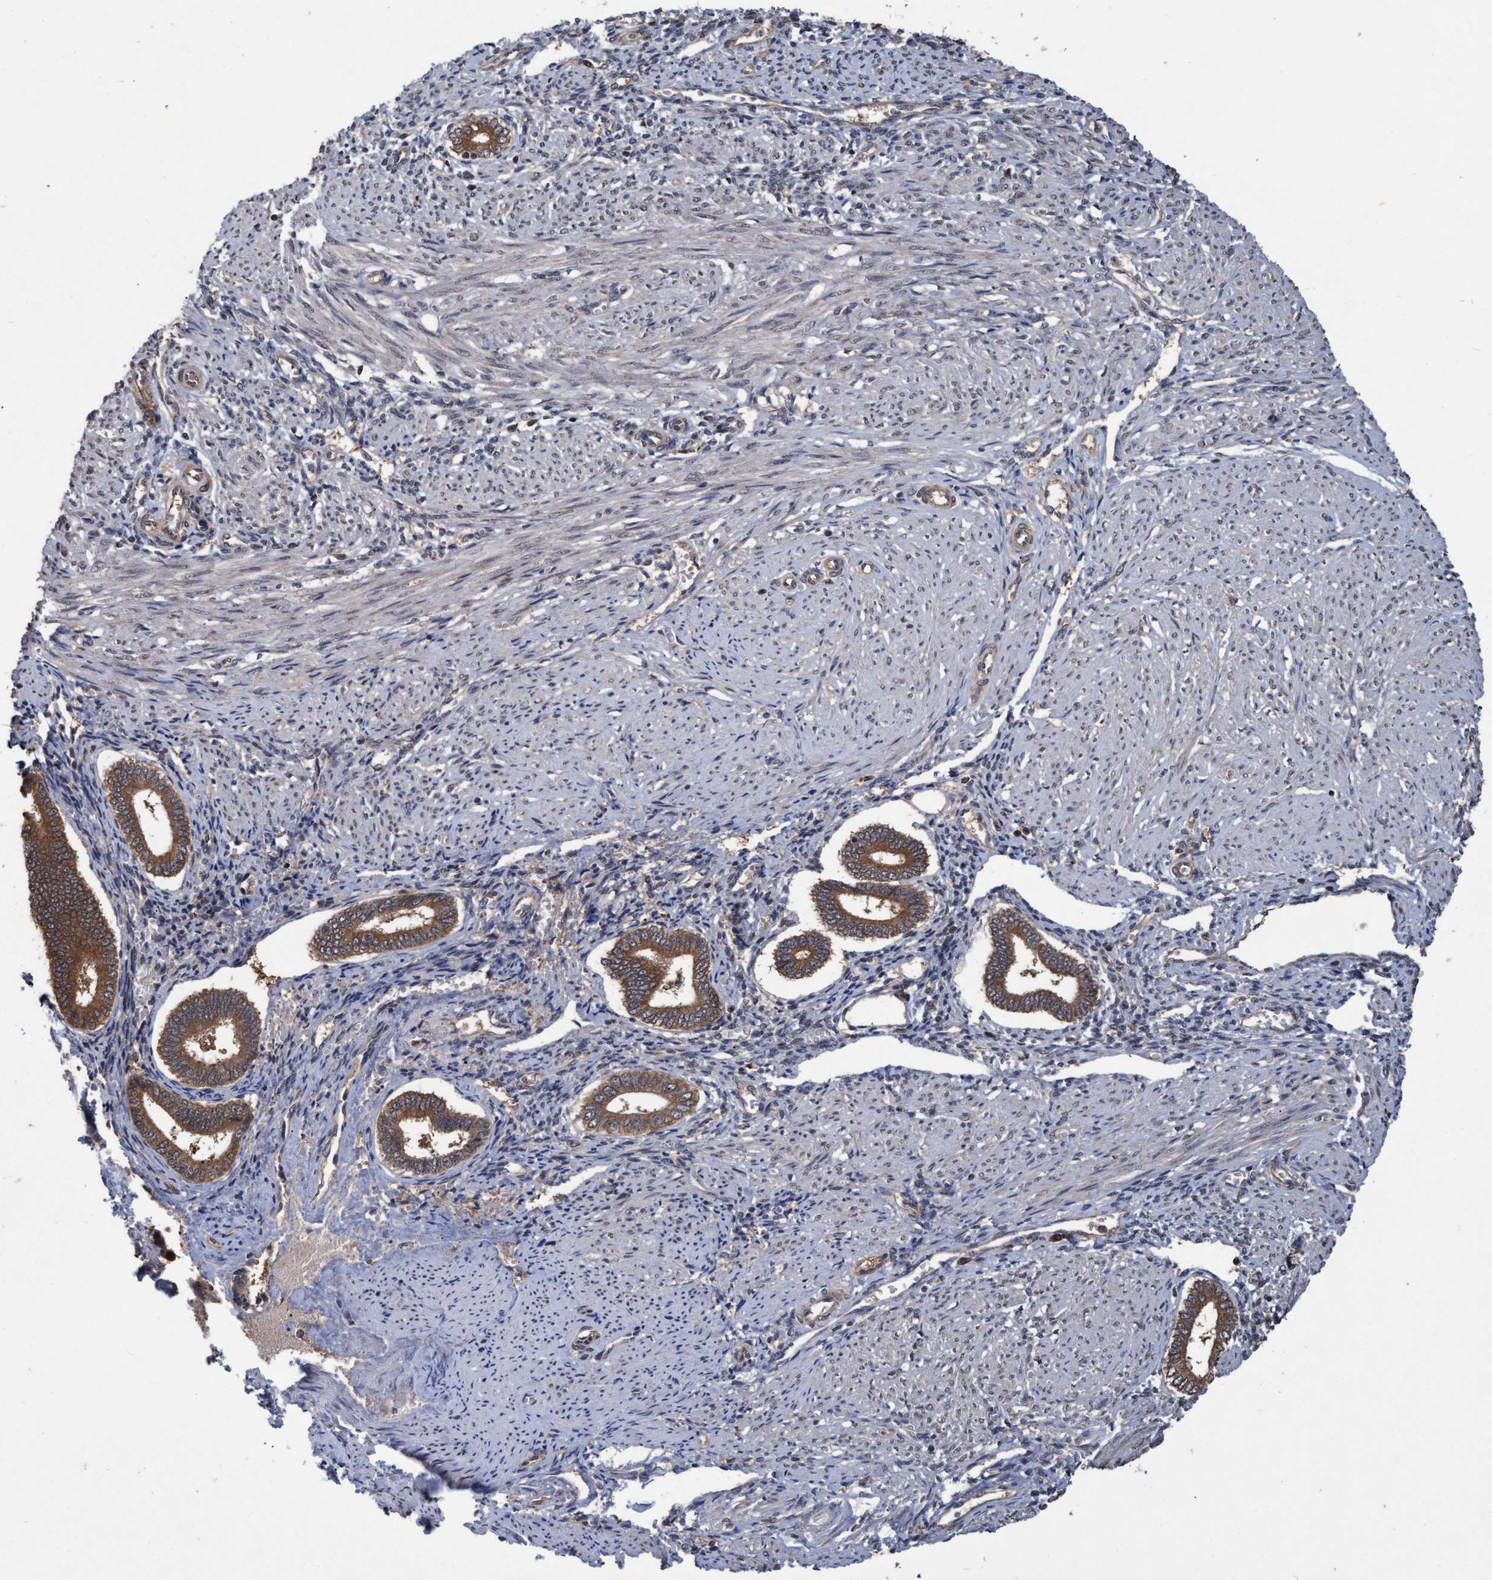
{"staining": {"intensity": "moderate", "quantity": "<25%", "location": "cytoplasmic/membranous,nuclear"}, "tissue": "endometrium", "cell_type": "Cells in endometrial stroma", "image_type": "normal", "snomed": [{"axis": "morphology", "description": "Normal tissue, NOS"}, {"axis": "topography", "description": "Endometrium"}], "caption": "Immunohistochemistry (IHC) (DAB (3,3'-diaminobenzidine)) staining of unremarkable endometrium demonstrates moderate cytoplasmic/membranous,nuclear protein expression in about <25% of cells in endometrial stroma.", "gene": "PSMB6", "patient": {"sex": "female", "age": 42}}